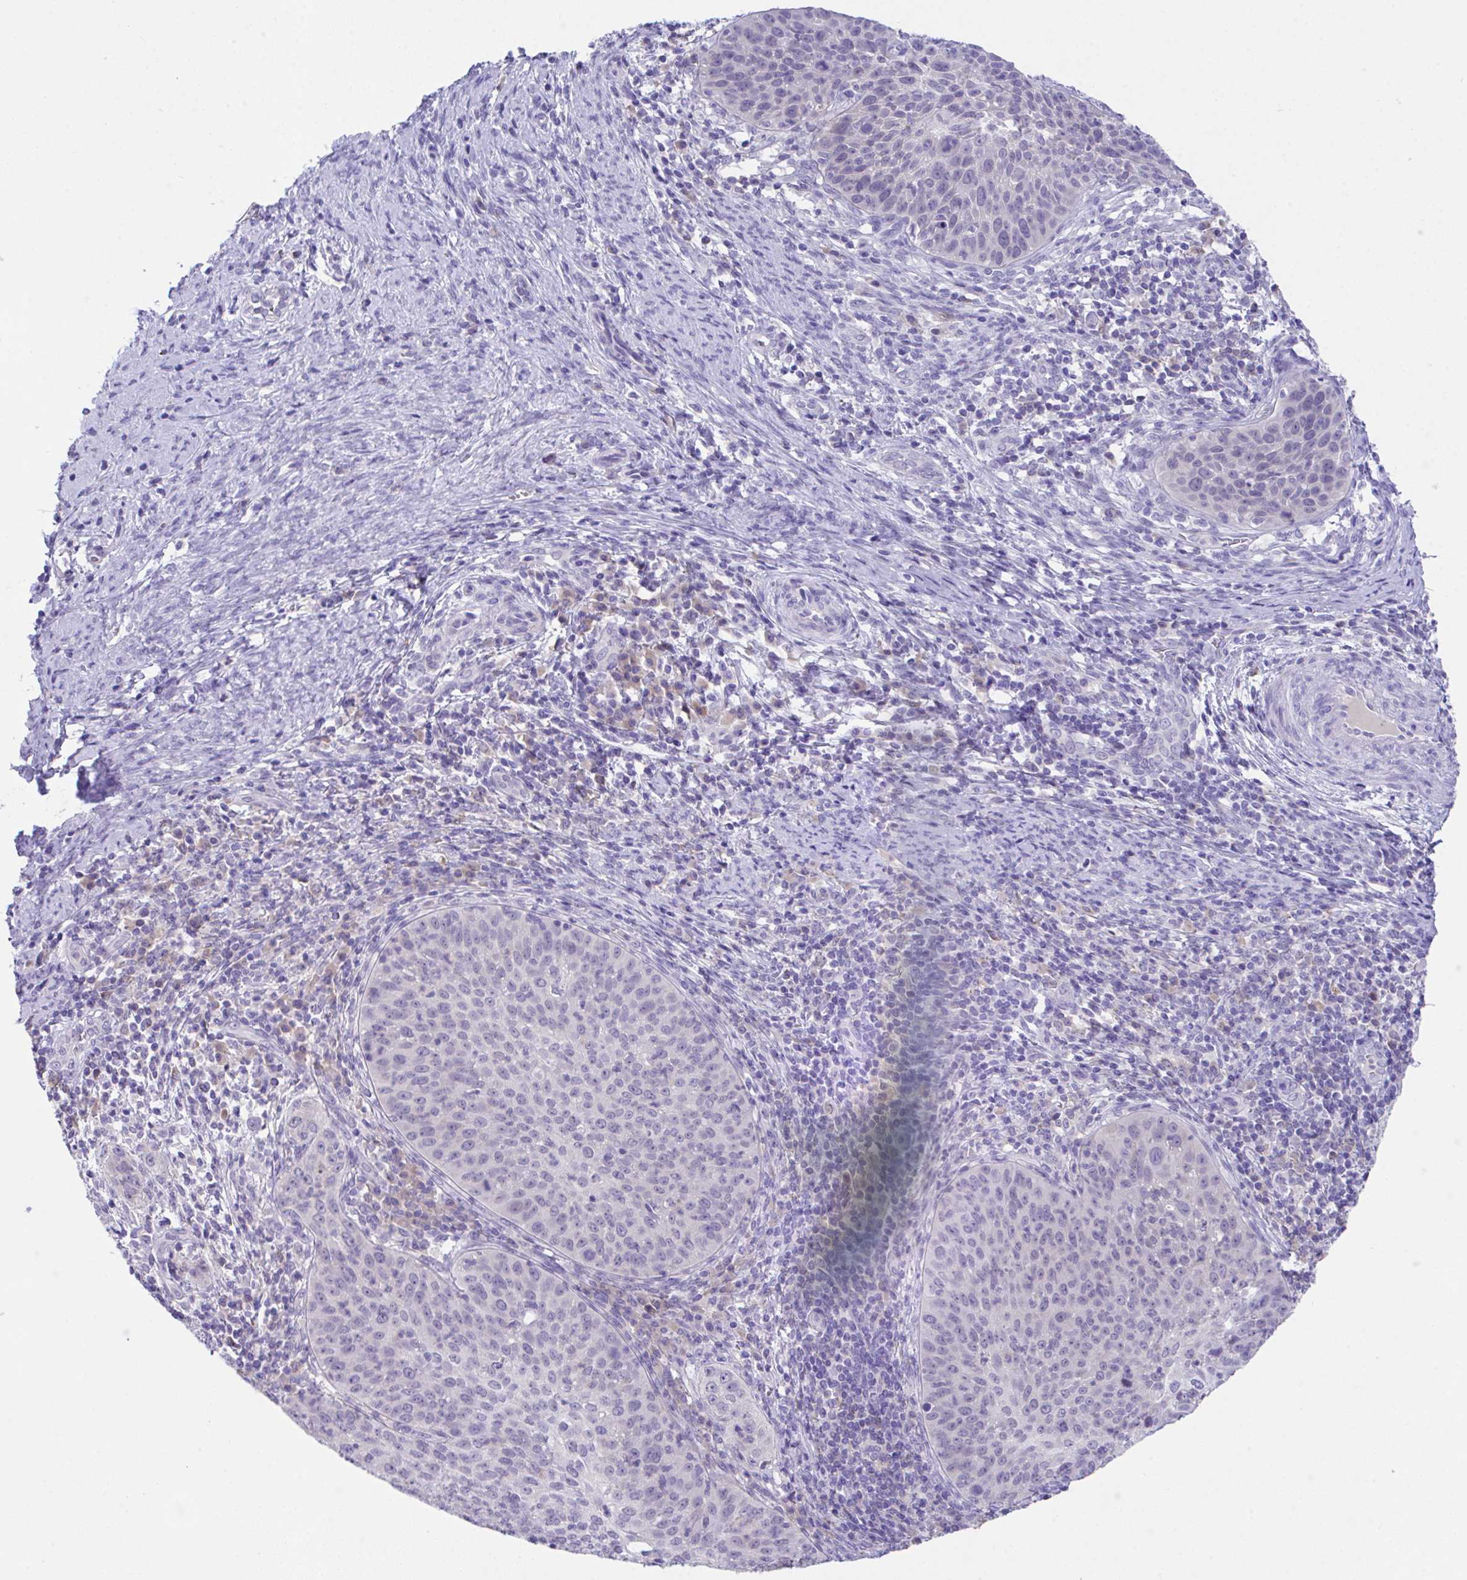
{"staining": {"intensity": "negative", "quantity": "none", "location": "none"}, "tissue": "cervical cancer", "cell_type": "Tumor cells", "image_type": "cancer", "snomed": [{"axis": "morphology", "description": "Squamous cell carcinoma, NOS"}, {"axis": "topography", "description": "Cervix"}], "caption": "Tumor cells are negative for brown protein staining in cervical cancer (squamous cell carcinoma).", "gene": "HOXB4", "patient": {"sex": "female", "age": 30}}